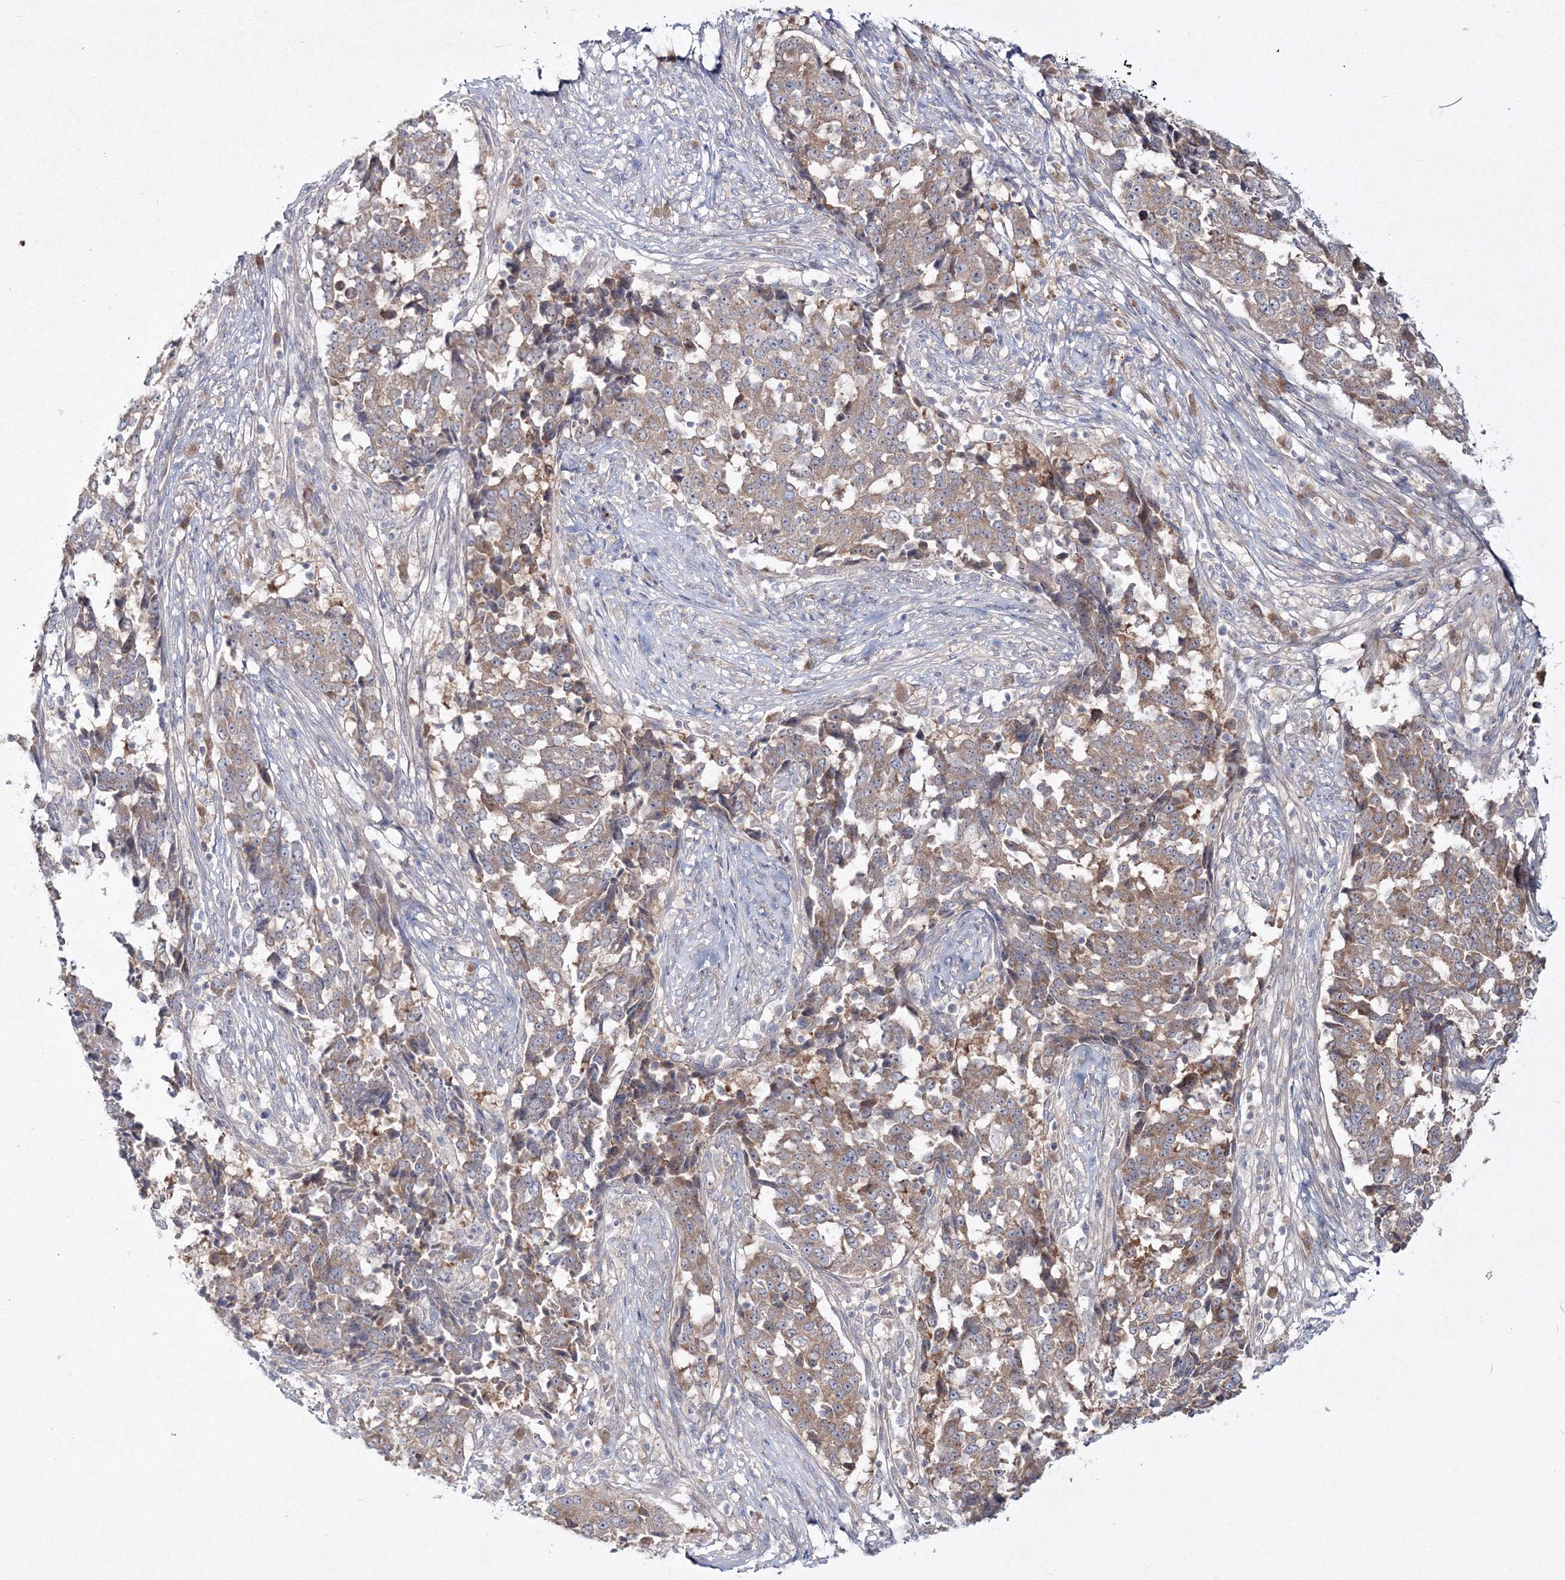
{"staining": {"intensity": "moderate", "quantity": "25%-75%", "location": "cytoplasmic/membranous"}, "tissue": "stomach cancer", "cell_type": "Tumor cells", "image_type": "cancer", "snomed": [{"axis": "morphology", "description": "Adenocarcinoma, NOS"}, {"axis": "topography", "description": "Stomach"}], "caption": "Tumor cells display medium levels of moderate cytoplasmic/membranous positivity in approximately 25%-75% of cells in stomach cancer (adenocarcinoma).", "gene": "IPMK", "patient": {"sex": "male", "age": 59}}